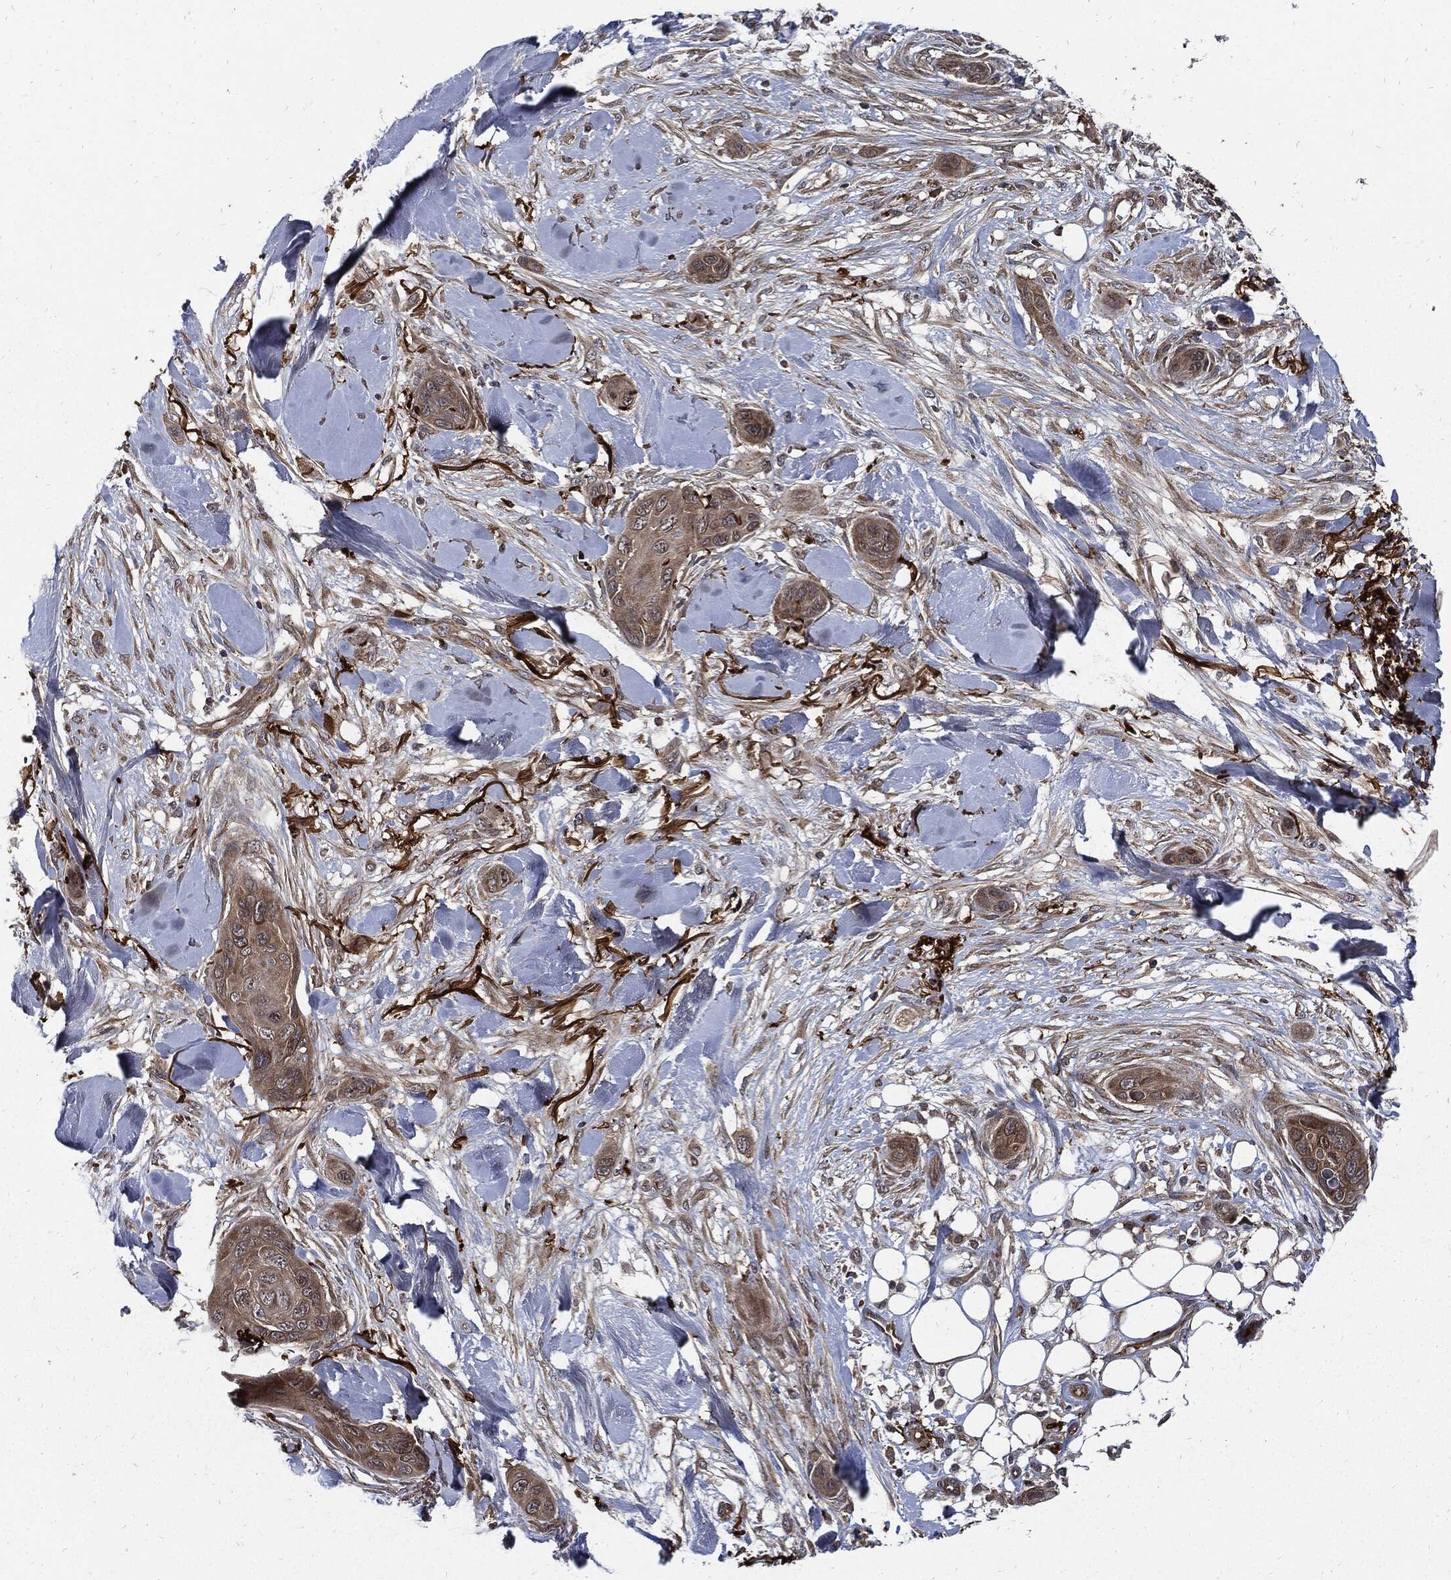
{"staining": {"intensity": "moderate", "quantity": "25%-75%", "location": "cytoplasmic/membranous"}, "tissue": "skin cancer", "cell_type": "Tumor cells", "image_type": "cancer", "snomed": [{"axis": "morphology", "description": "Squamous cell carcinoma, NOS"}, {"axis": "topography", "description": "Skin"}], "caption": "Squamous cell carcinoma (skin) stained with a brown dye shows moderate cytoplasmic/membranous positive staining in about 25%-75% of tumor cells.", "gene": "CLU", "patient": {"sex": "male", "age": 78}}